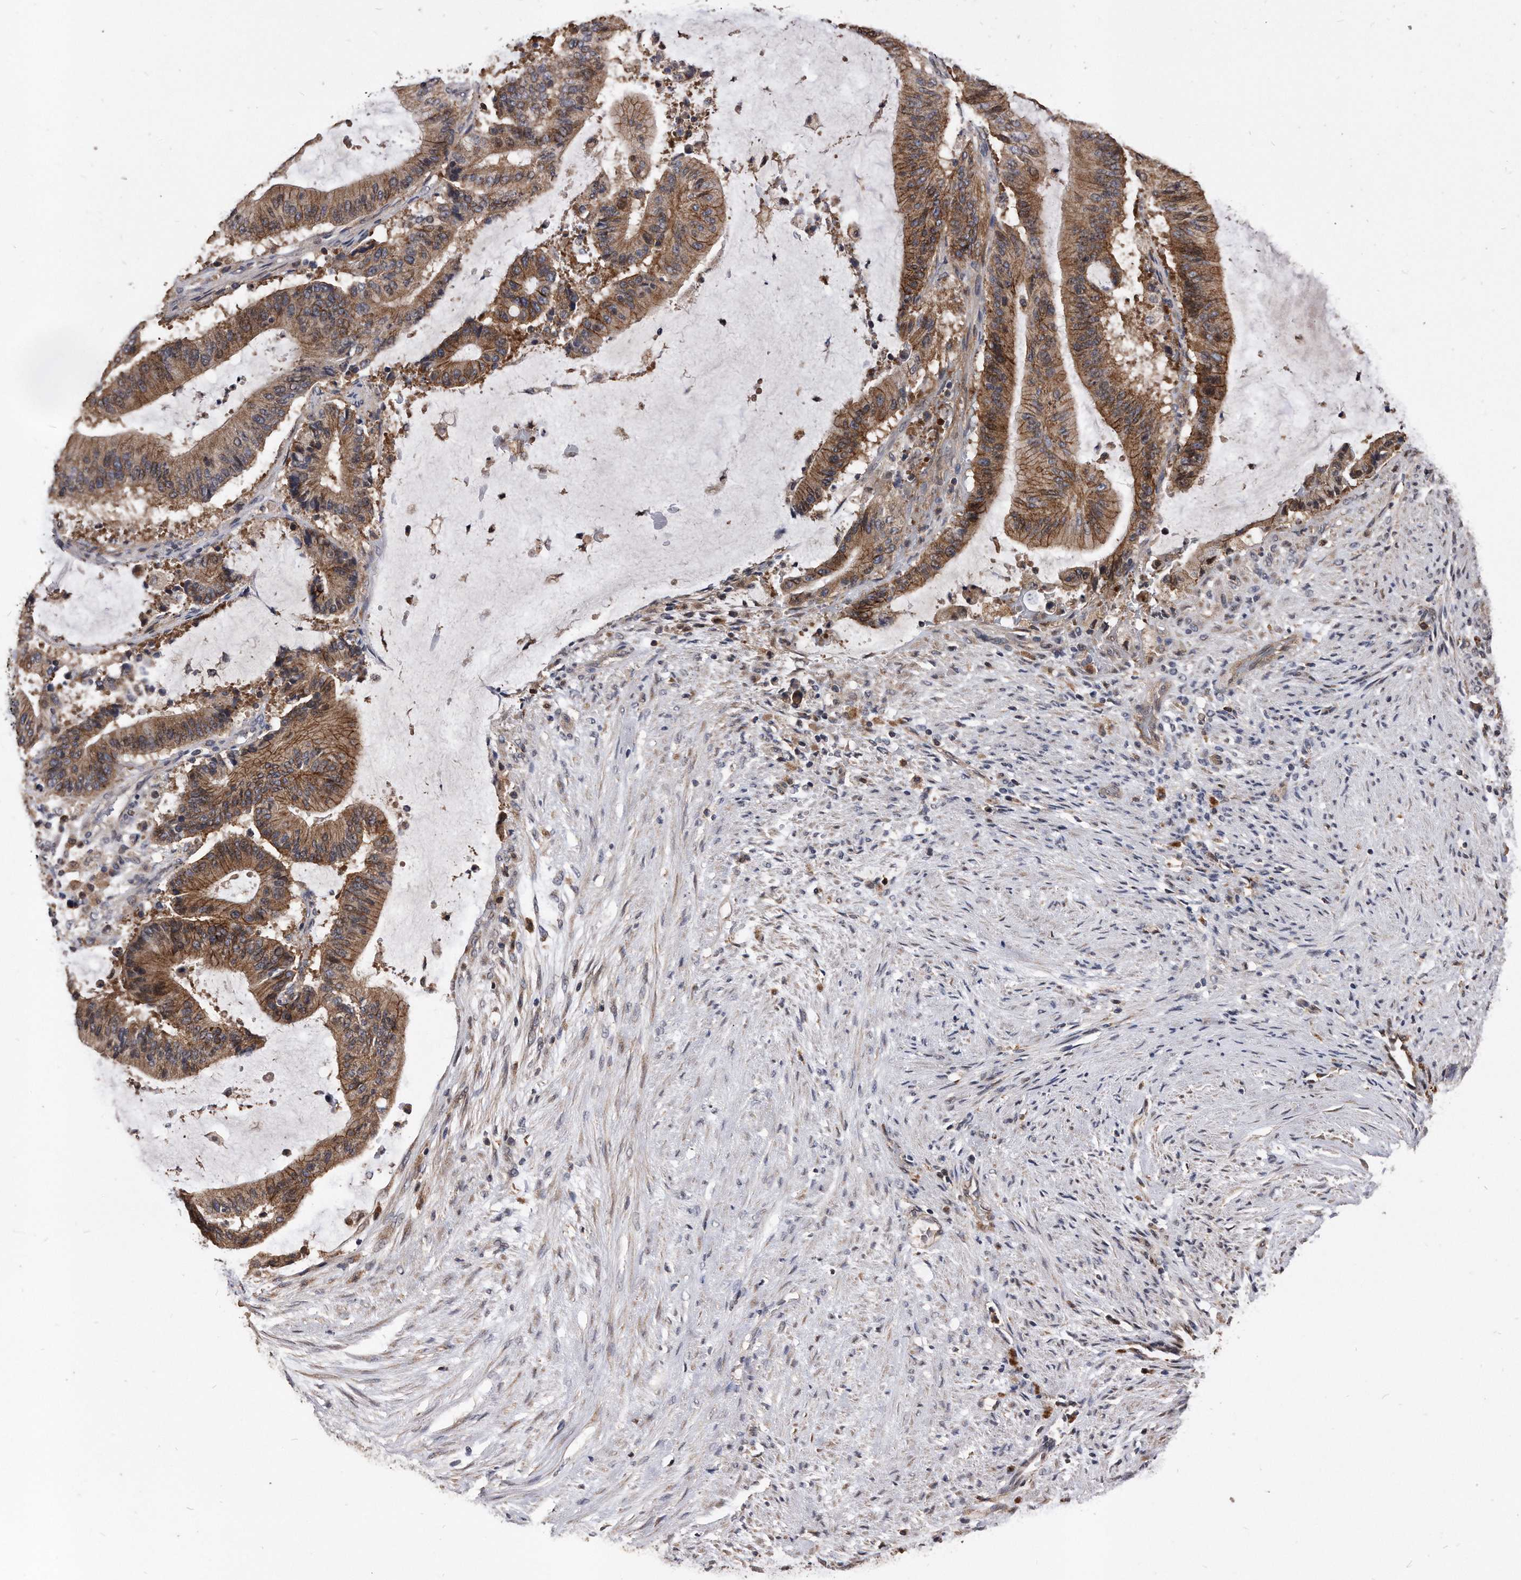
{"staining": {"intensity": "moderate", "quantity": ">75%", "location": "cytoplasmic/membranous"}, "tissue": "liver cancer", "cell_type": "Tumor cells", "image_type": "cancer", "snomed": [{"axis": "morphology", "description": "Normal tissue, NOS"}, {"axis": "morphology", "description": "Cholangiocarcinoma"}, {"axis": "topography", "description": "Liver"}, {"axis": "topography", "description": "Peripheral nerve tissue"}], "caption": "This histopathology image reveals immunohistochemistry staining of human liver cancer (cholangiocarcinoma), with medium moderate cytoplasmic/membranous positivity in approximately >75% of tumor cells.", "gene": "IL20RA", "patient": {"sex": "female", "age": 73}}